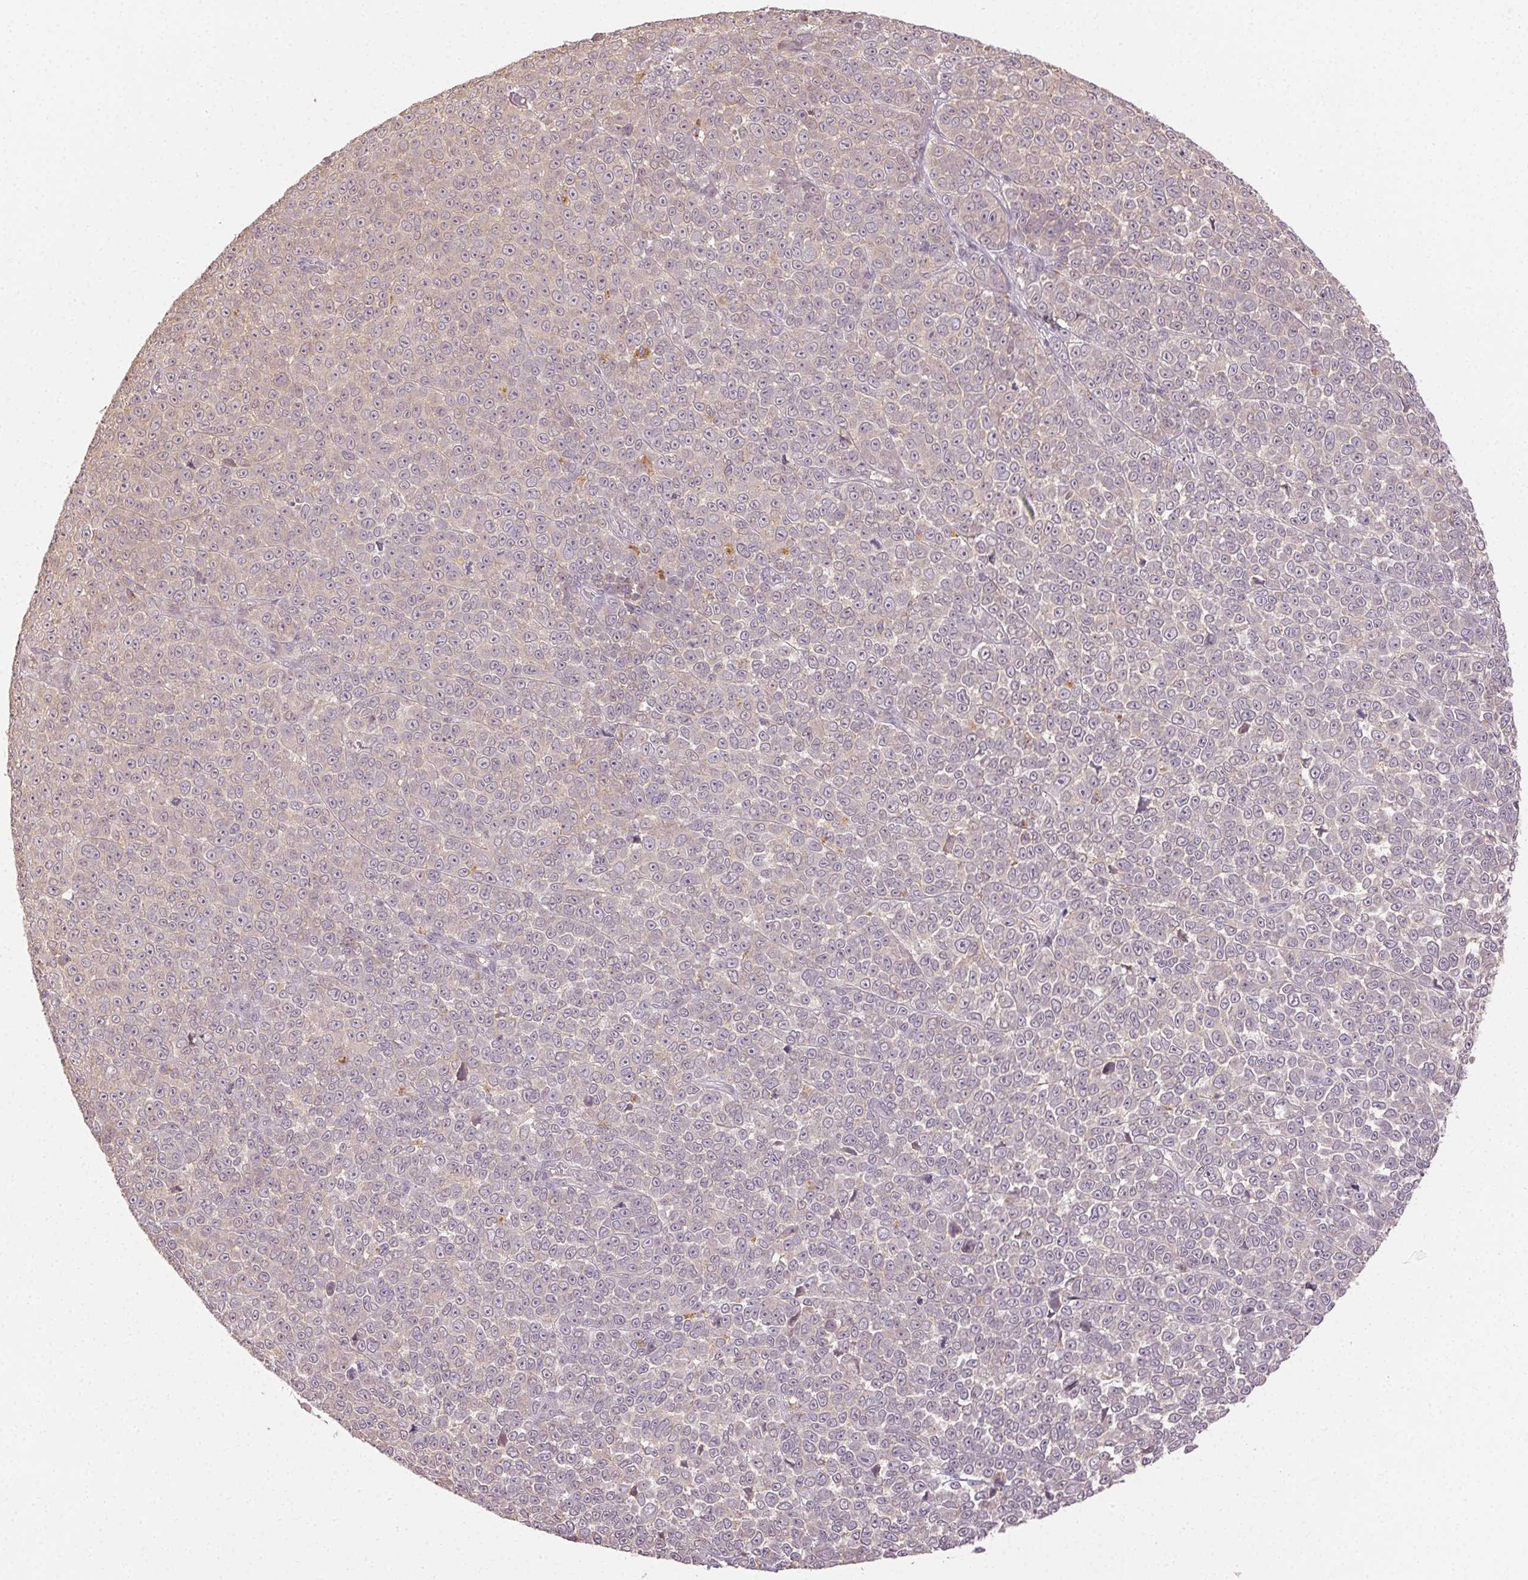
{"staining": {"intensity": "negative", "quantity": "none", "location": "none"}, "tissue": "melanoma", "cell_type": "Tumor cells", "image_type": "cancer", "snomed": [{"axis": "morphology", "description": "Malignant melanoma, NOS"}, {"axis": "topography", "description": "Skin"}], "caption": "A high-resolution histopathology image shows immunohistochemistry staining of melanoma, which shows no significant positivity in tumor cells.", "gene": "ATP1B3", "patient": {"sex": "female", "age": 95}}